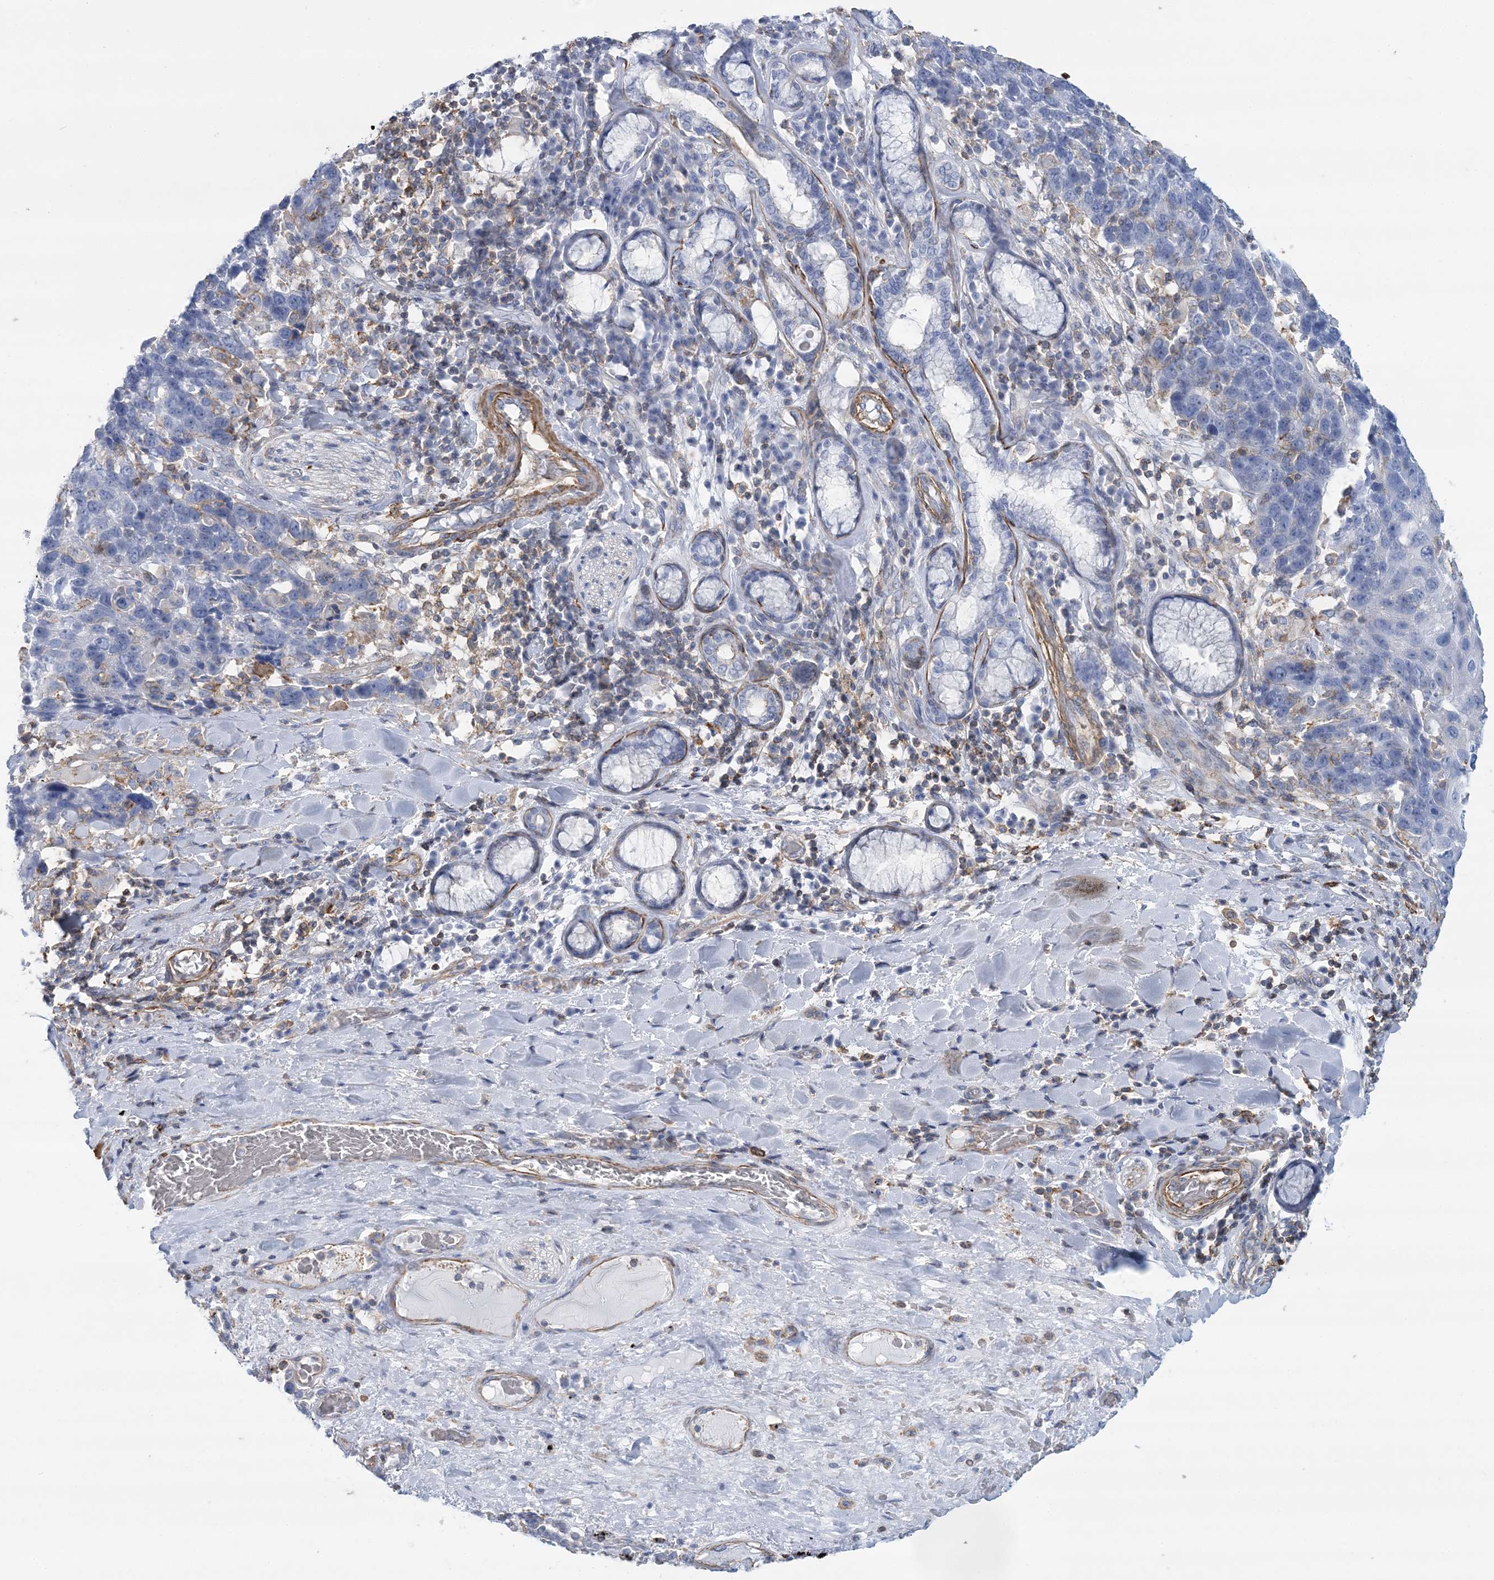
{"staining": {"intensity": "negative", "quantity": "none", "location": "none"}, "tissue": "lung cancer", "cell_type": "Tumor cells", "image_type": "cancer", "snomed": [{"axis": "morphology", "description": "Squamous cell carcinoma, NOS"}, {"axis": "topography", "description": "Lung"}], "caption": "Lung cancer was stained to show a protein in brown. There is no significant staining in tumor cells.", "gene": "C11orf21", "patient": {"sex": "male", "age": 66}}